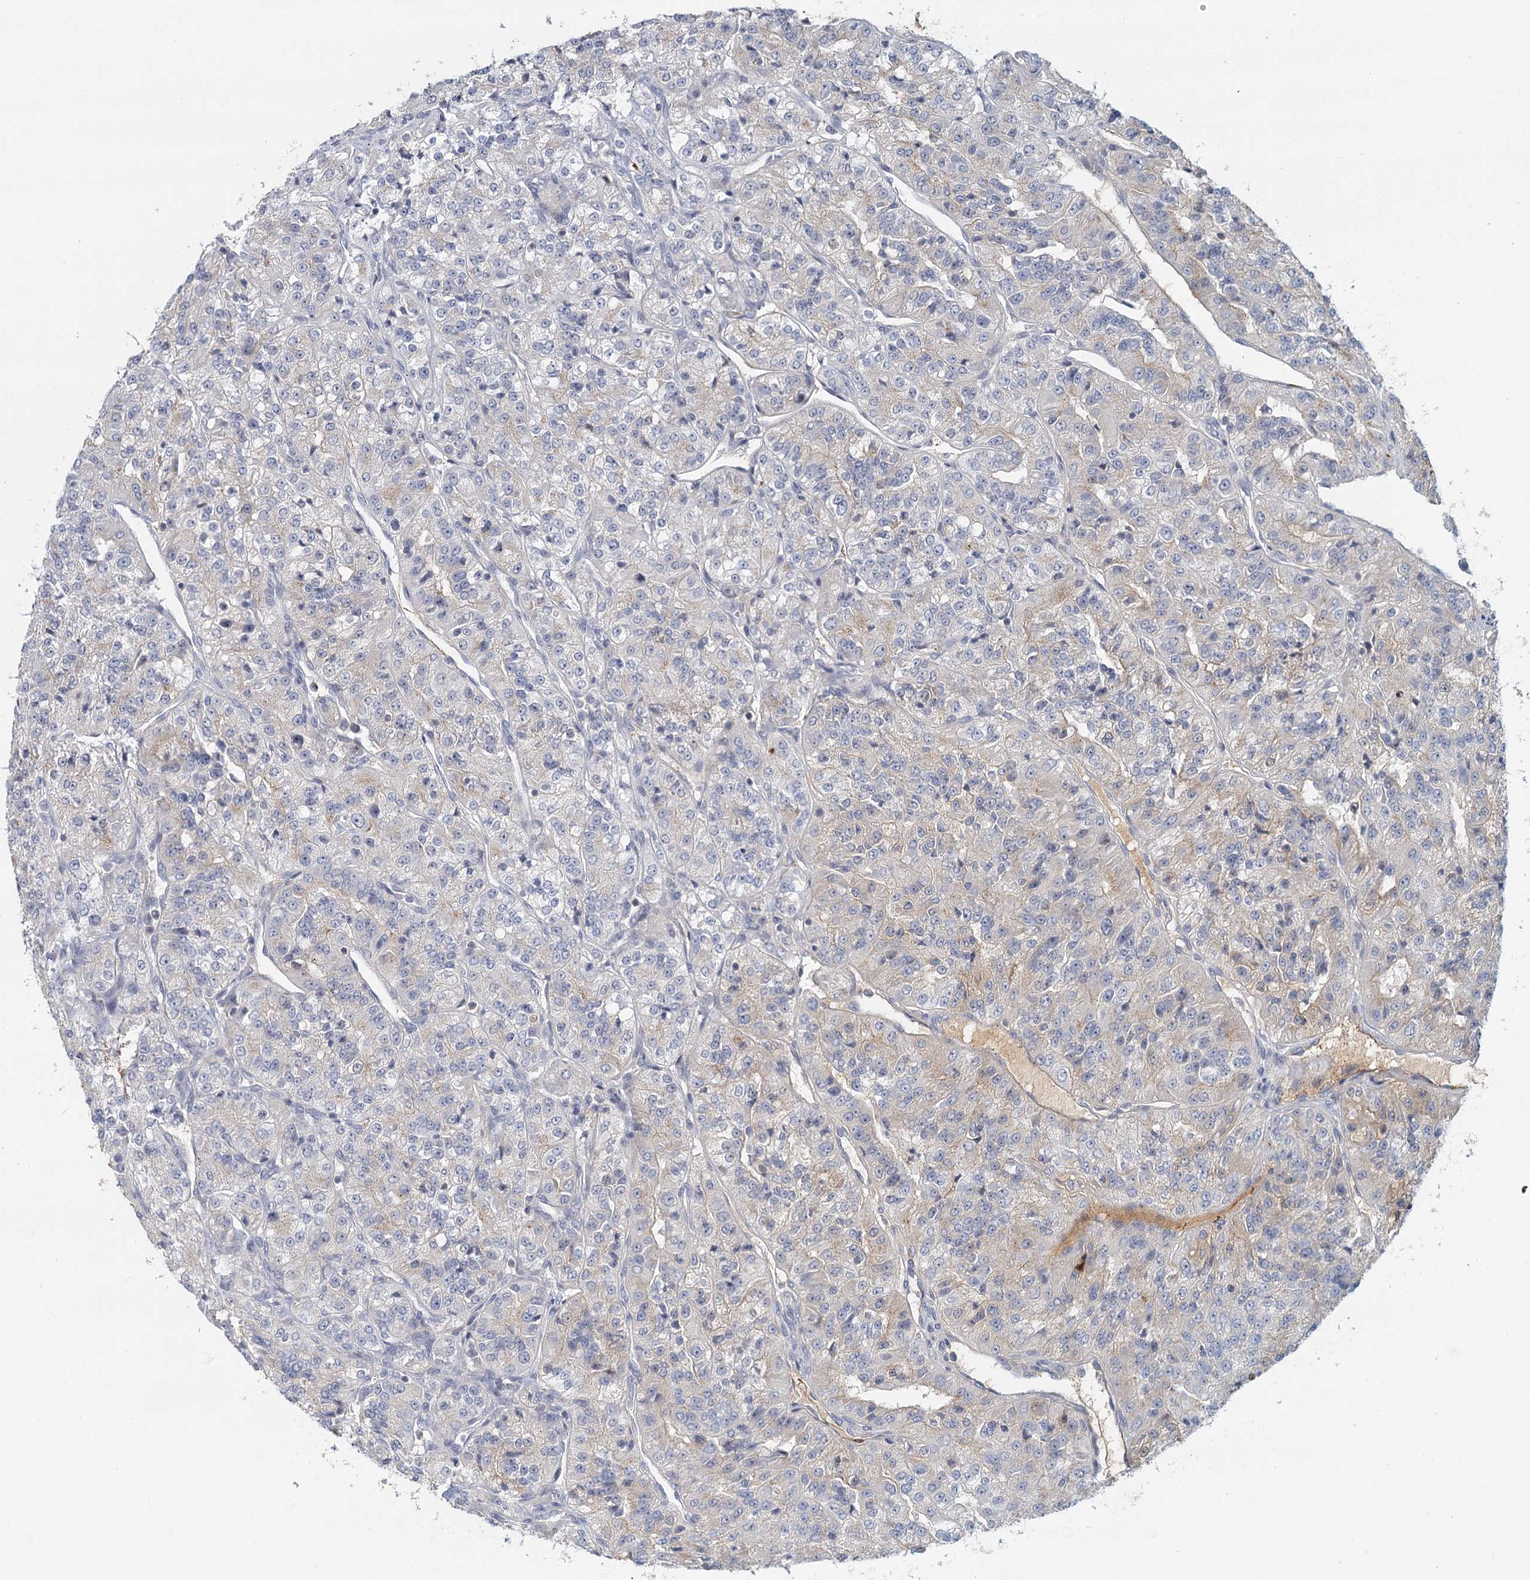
{"staining": {"intensity": "weak", "quantity": "<25%", "location": "cytoplasmic/membranous"}, "tissue": "renal cancer", "cell_type": "Tumor cells", "image_type": "cancer", "snomed": [{"axis": "morphology", "description": "Adenocarcinoma, NOS"}, {"axis": "topography", "description": "Kidney"}], "caption": "High magnification brightfield microscopy of renal cancer (adenocarcinoma) stained with DAB (3,3'-diaminobenzidine) (brown) and counterstained with hematoxylin (blue): tumor cells show no significant staining.", "gene": "GPATCH11", "patient": {"sex": "female", "age": 63}}